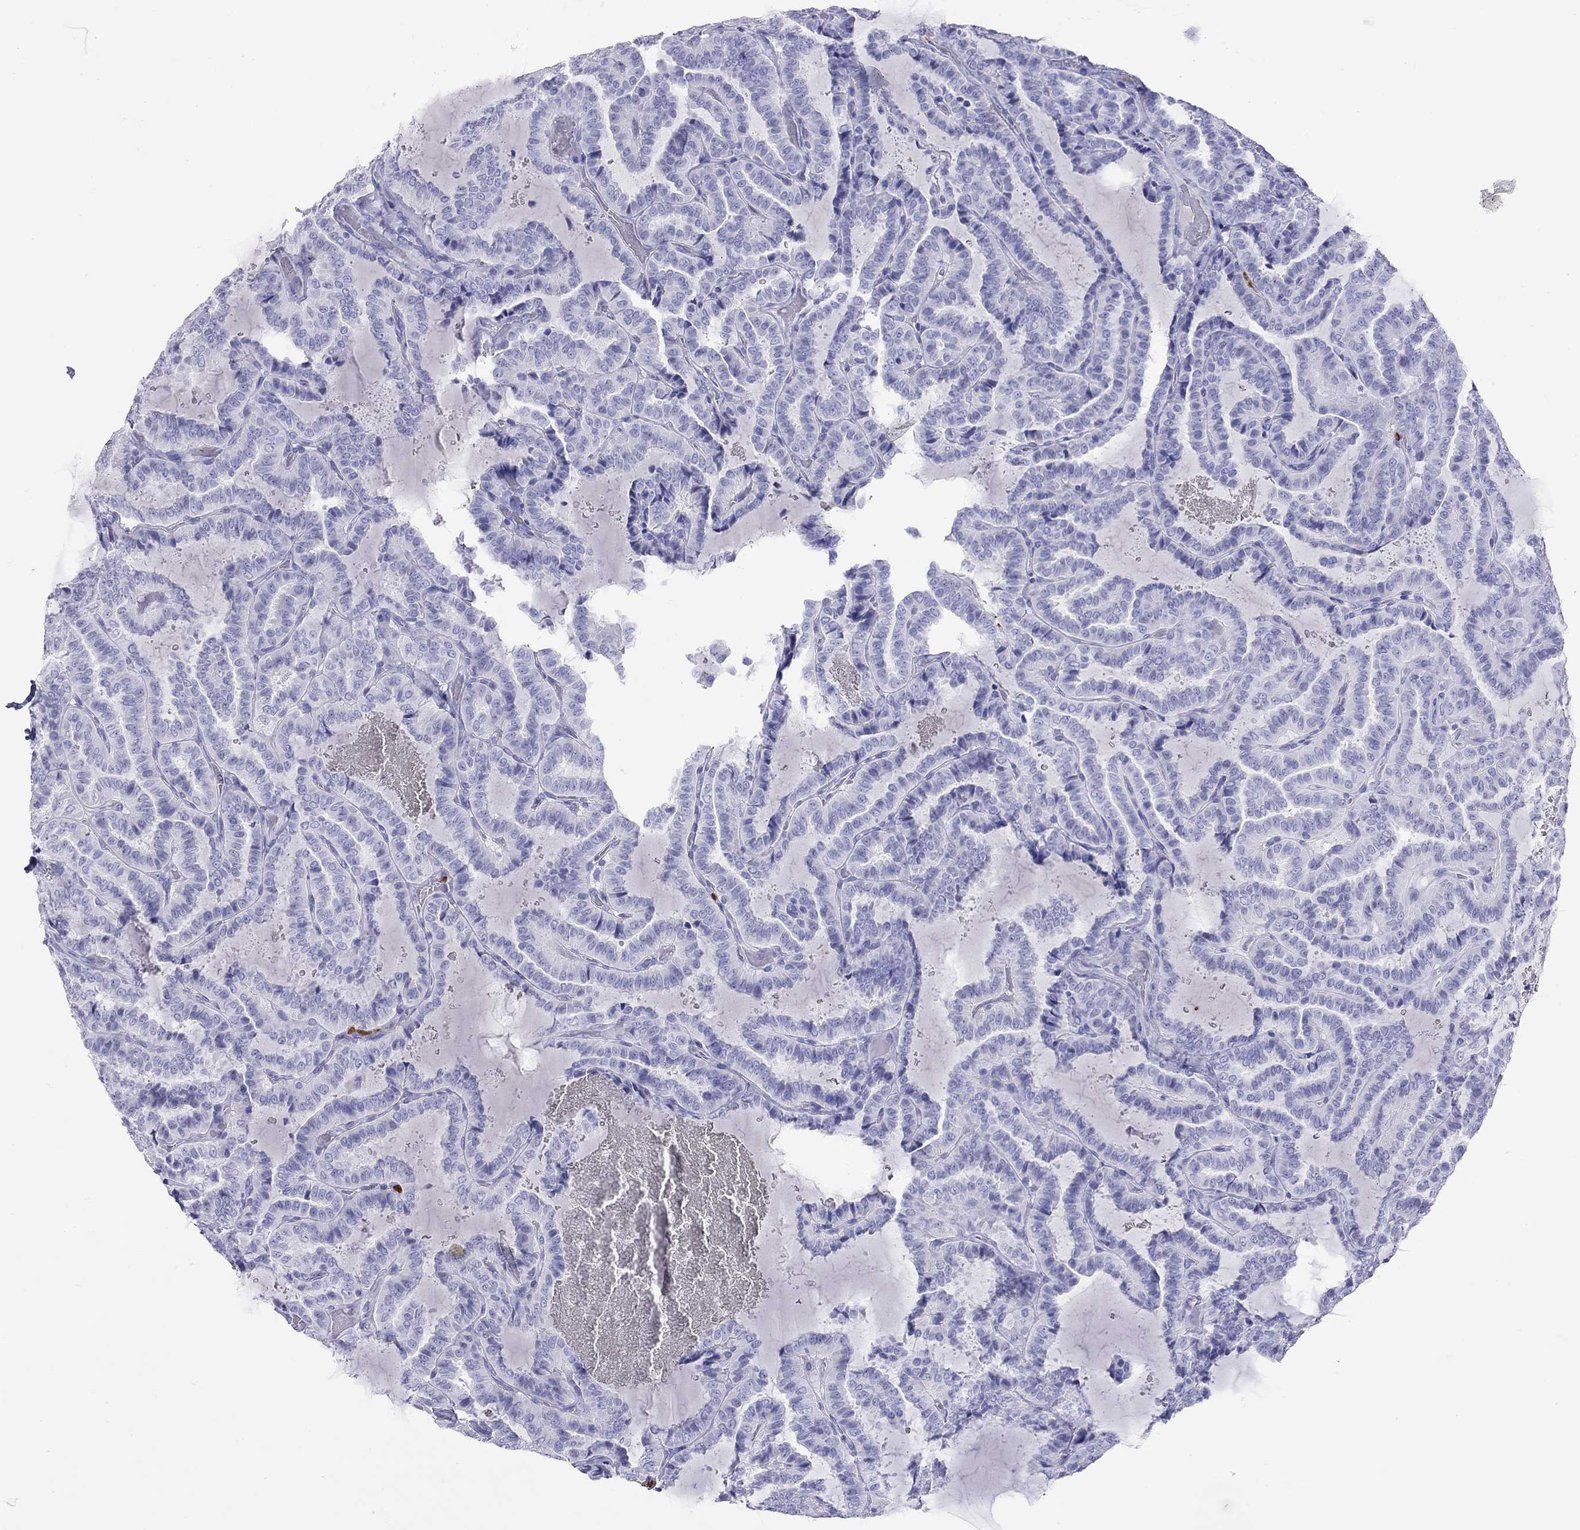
{"staining": {"intensity": "negative", "quantity": "none", "location": "none"}, "tissue": "thyroid cancer", "cell_type": "Tumor cells", "image_type": "cancer", "snomed": [{"axis": "morphology", "description": "Papillary adenocarcinoma, NOS"}, {"axis": "topography", "description": "Thyroid gland"}], "caption": "DAB (3,3'-diaminobenzidine) immunohistochemical staining of papillary adenocarcinoma (thyroid) shows no significant positivity in tumor cells. (IHC, brightfield microscopy, high magnification).", "gene": "SLAMF1", "patient": {"sex": "female", "age": 39}}